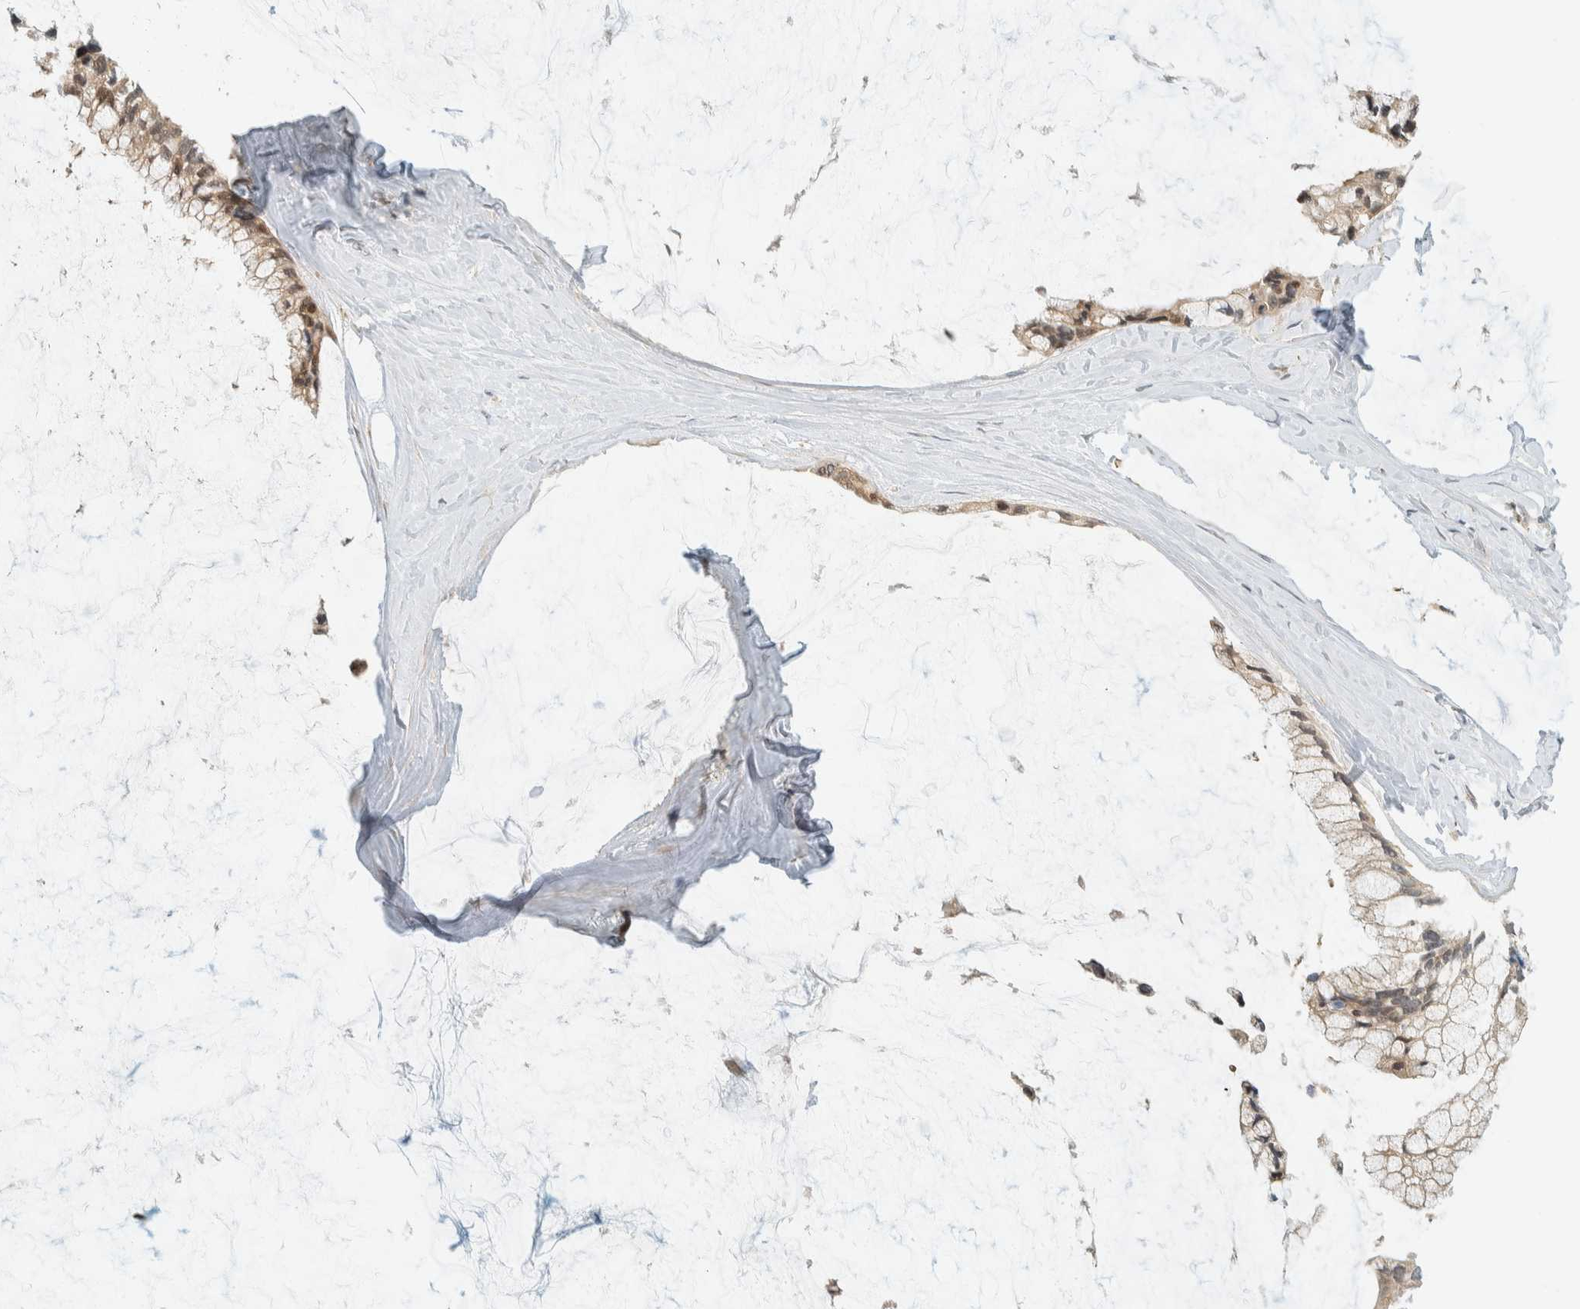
{"staining": {"intensity": "moderate", "quantity": ">75%", "location": "cytoplasmic/membranous"}, "tissue": "ovarian cancer", "cell_type": "Tumor cells", "image_type": "cancer", "snomed": [{"axis": "morphology", "description": "Cystadenocarcinoma, mucinous, NOS"}, {"axis": "topography", "description": "Ovary"}], "caption": "Immunohistochemistry photomicrograph of human mucinous cystadenocarcinoma (ovarian) stained for a protein (brown), which exhibits medium levels of moderate cytoplasmic/membranous staining in about >75% of tumor cells.", "gene": "CCDC171", "patient": {"sex": "female", "age": 39}}